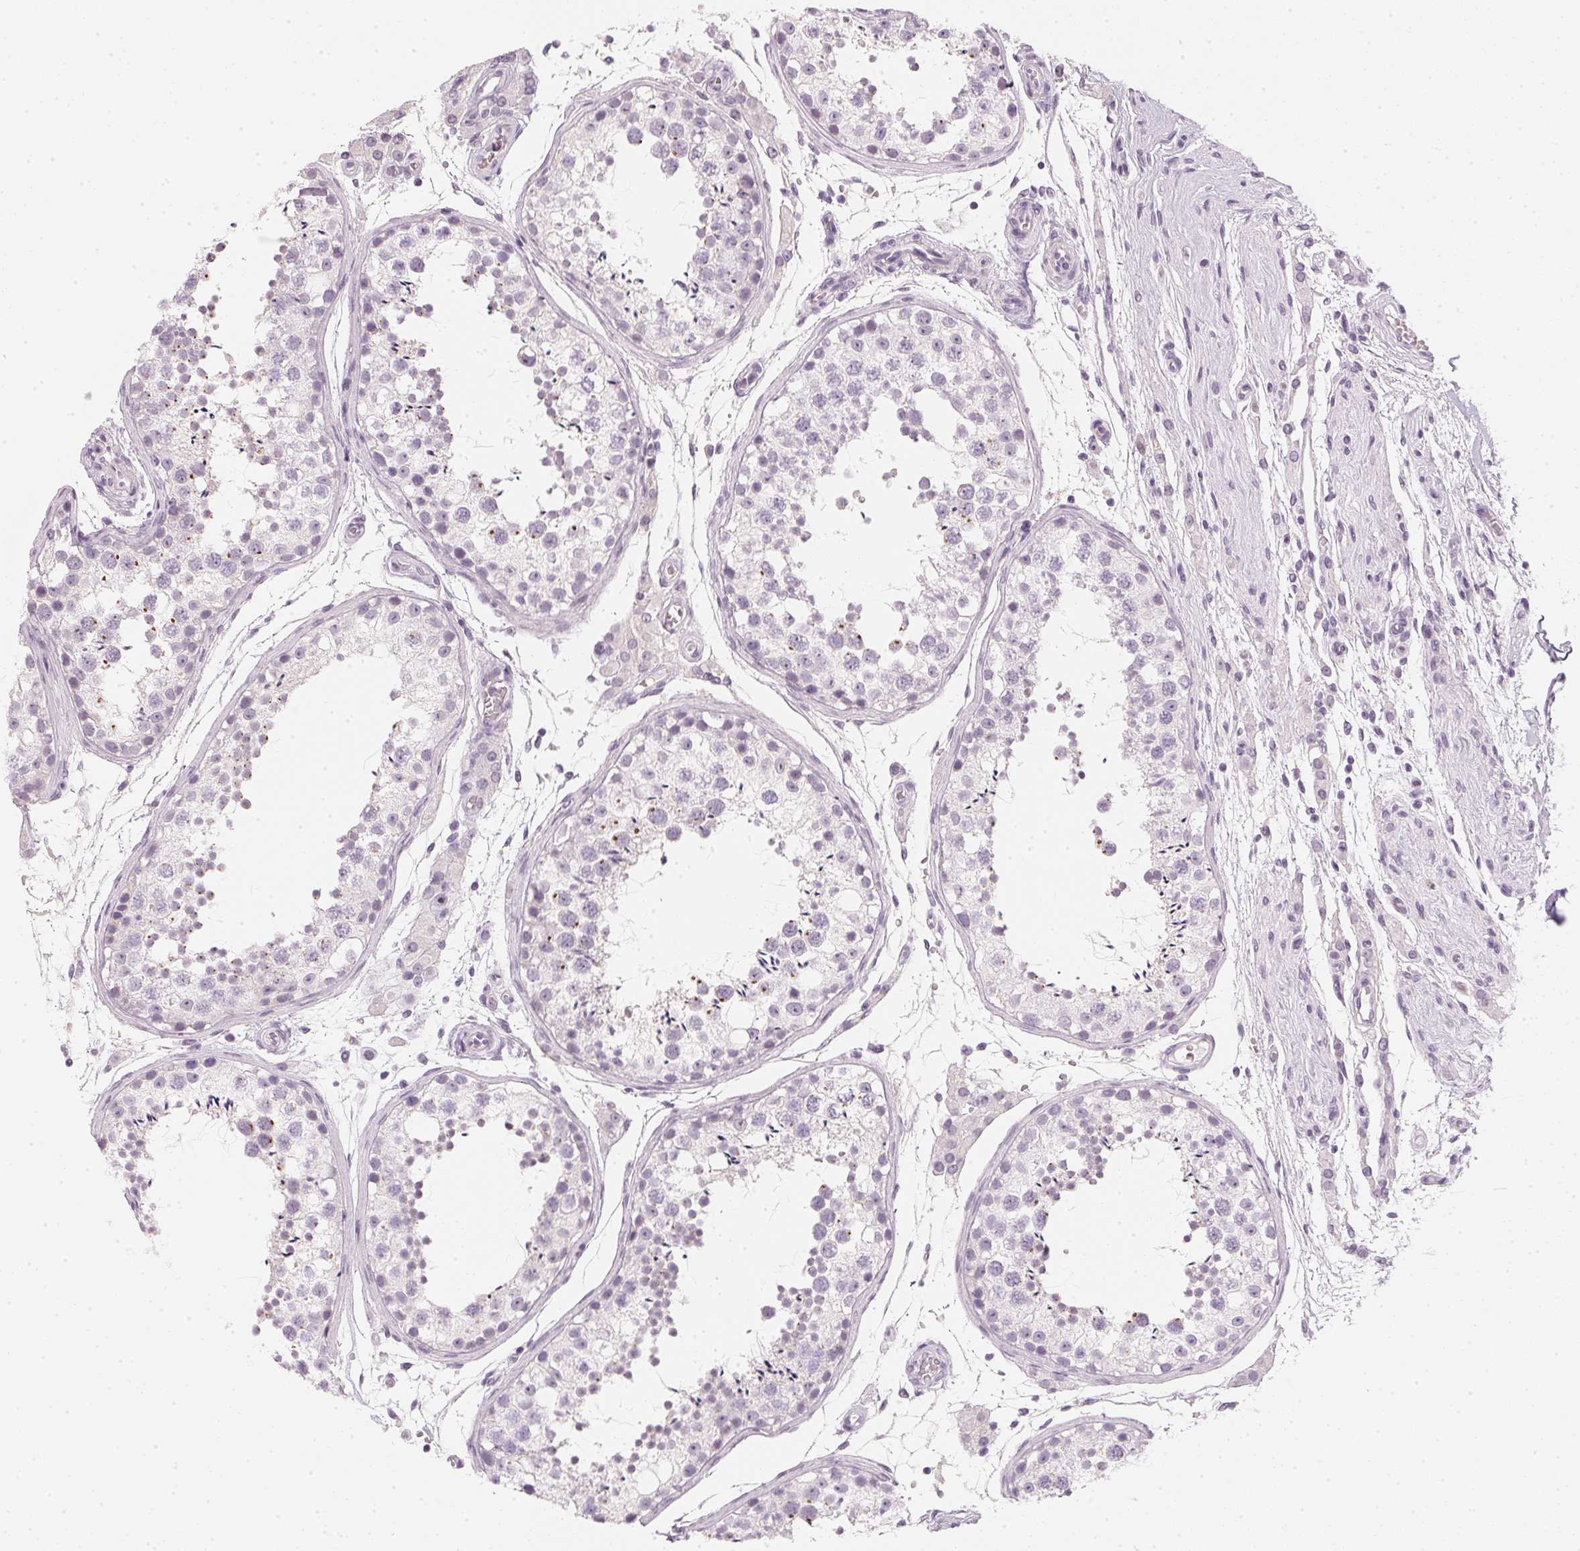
{"staining": {"intensity": "negative", "quantity": "none", "location": "none"}, "tissue": "testis", "cell_type": "Cells in seminiferous ducts", "image_type": "normal", "snomed": [{"axis": "morphology", "description": "Normal tissue, NOS"}, {"axis": "morphology", "description": "Seminoma, NOS"}, {"axis": "topography", "description": "Testis"}], "caption": "IHC of normal human testis reveals no positivity in cells in seminiferous ducts.", "gene": "CHST4", "patient": {"sex": "male", "age": 29}}